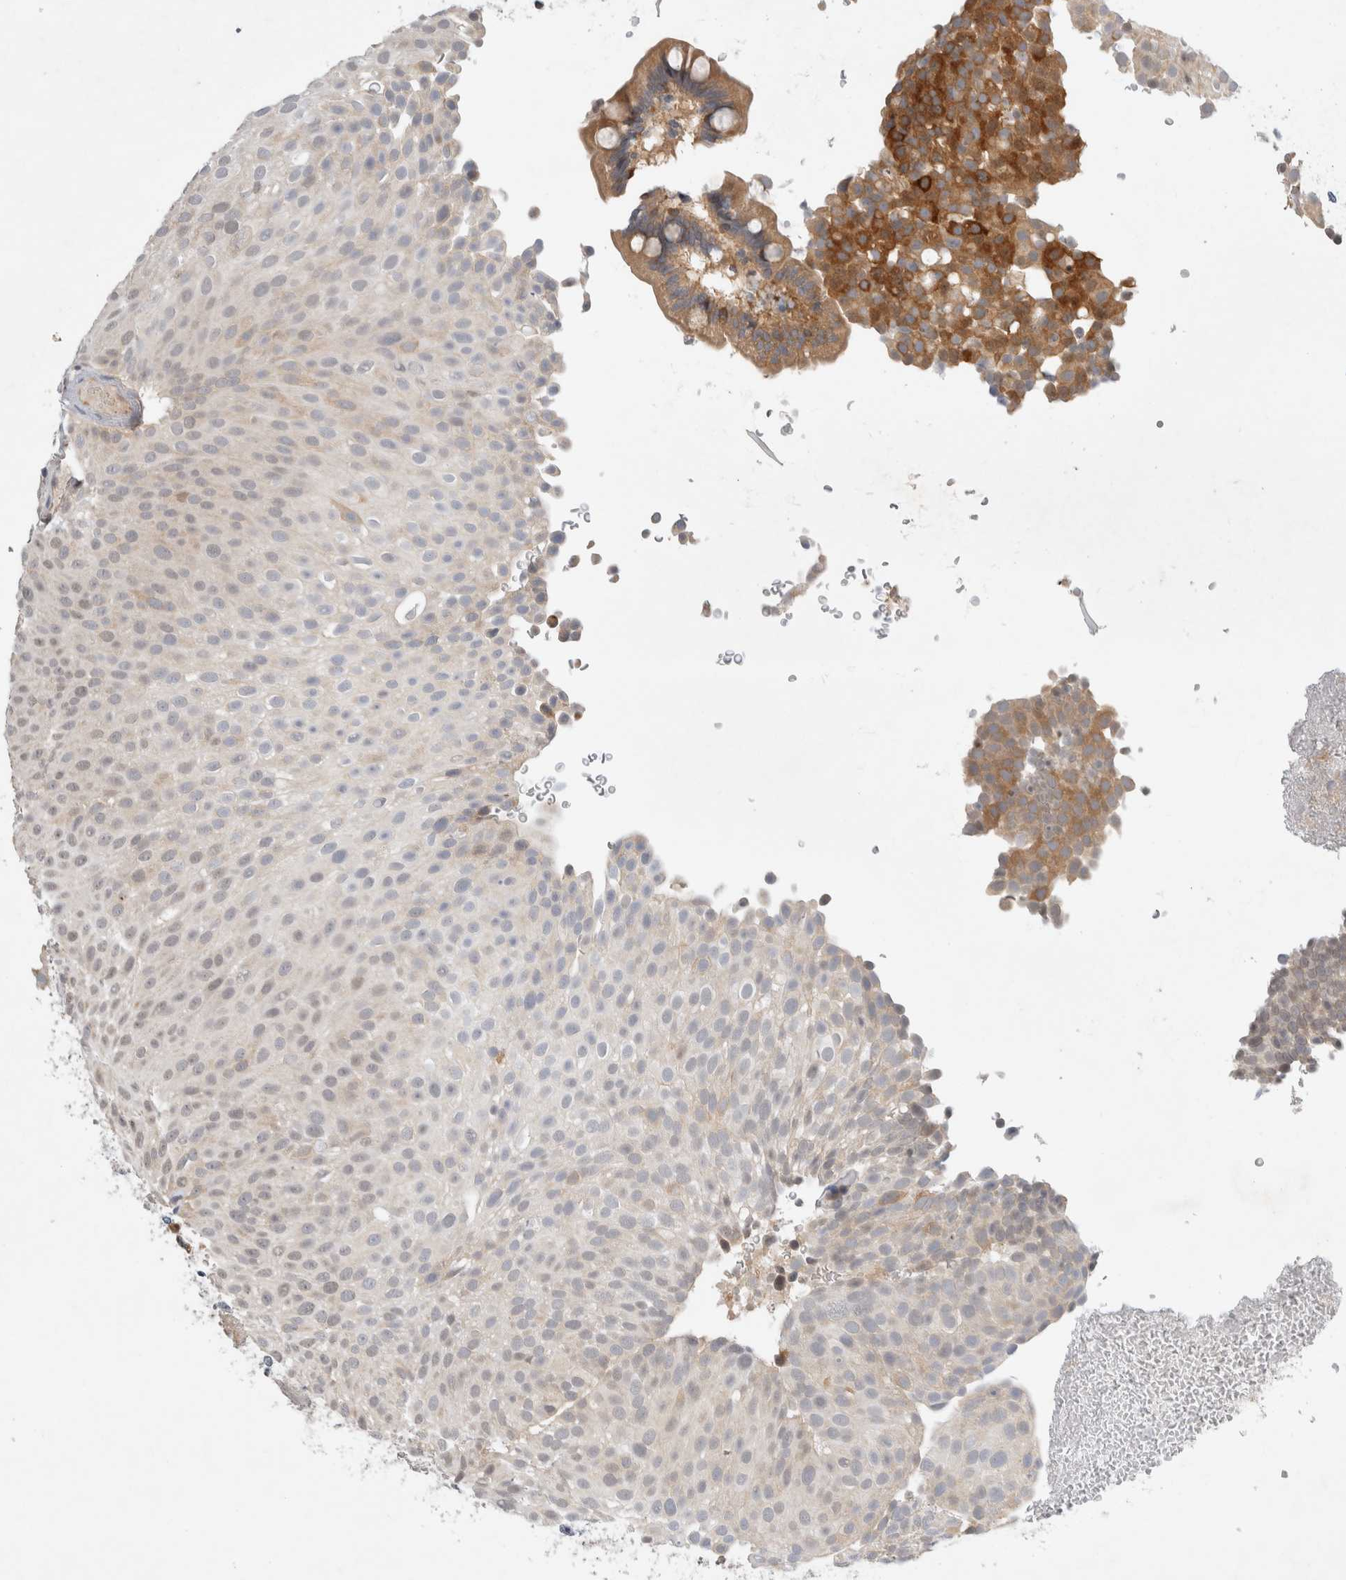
{"staining": {"intensity": "moderate", "quantity": "<25%", "location": "cytoplasmic/membranous"}, "tissue": "urothelial cancer", "cell_type": "Tumor cells", "image_type": "cancer", "snomed": [{"axis": "morphology", "description": "Urothelial carcinoma, Low grade"}, {"axis": "topography", "description": "Urinary bladder"}], "caption": "About <25% of tumor cells in urothelial carcinoma (low-grade) demonstrate moderate cytoplasmic/membranous protein positivity as visualized by brown immunohistochemical staining.", "gene": "NEDD4L", "patient": {"sex": "male", "age": 78}}